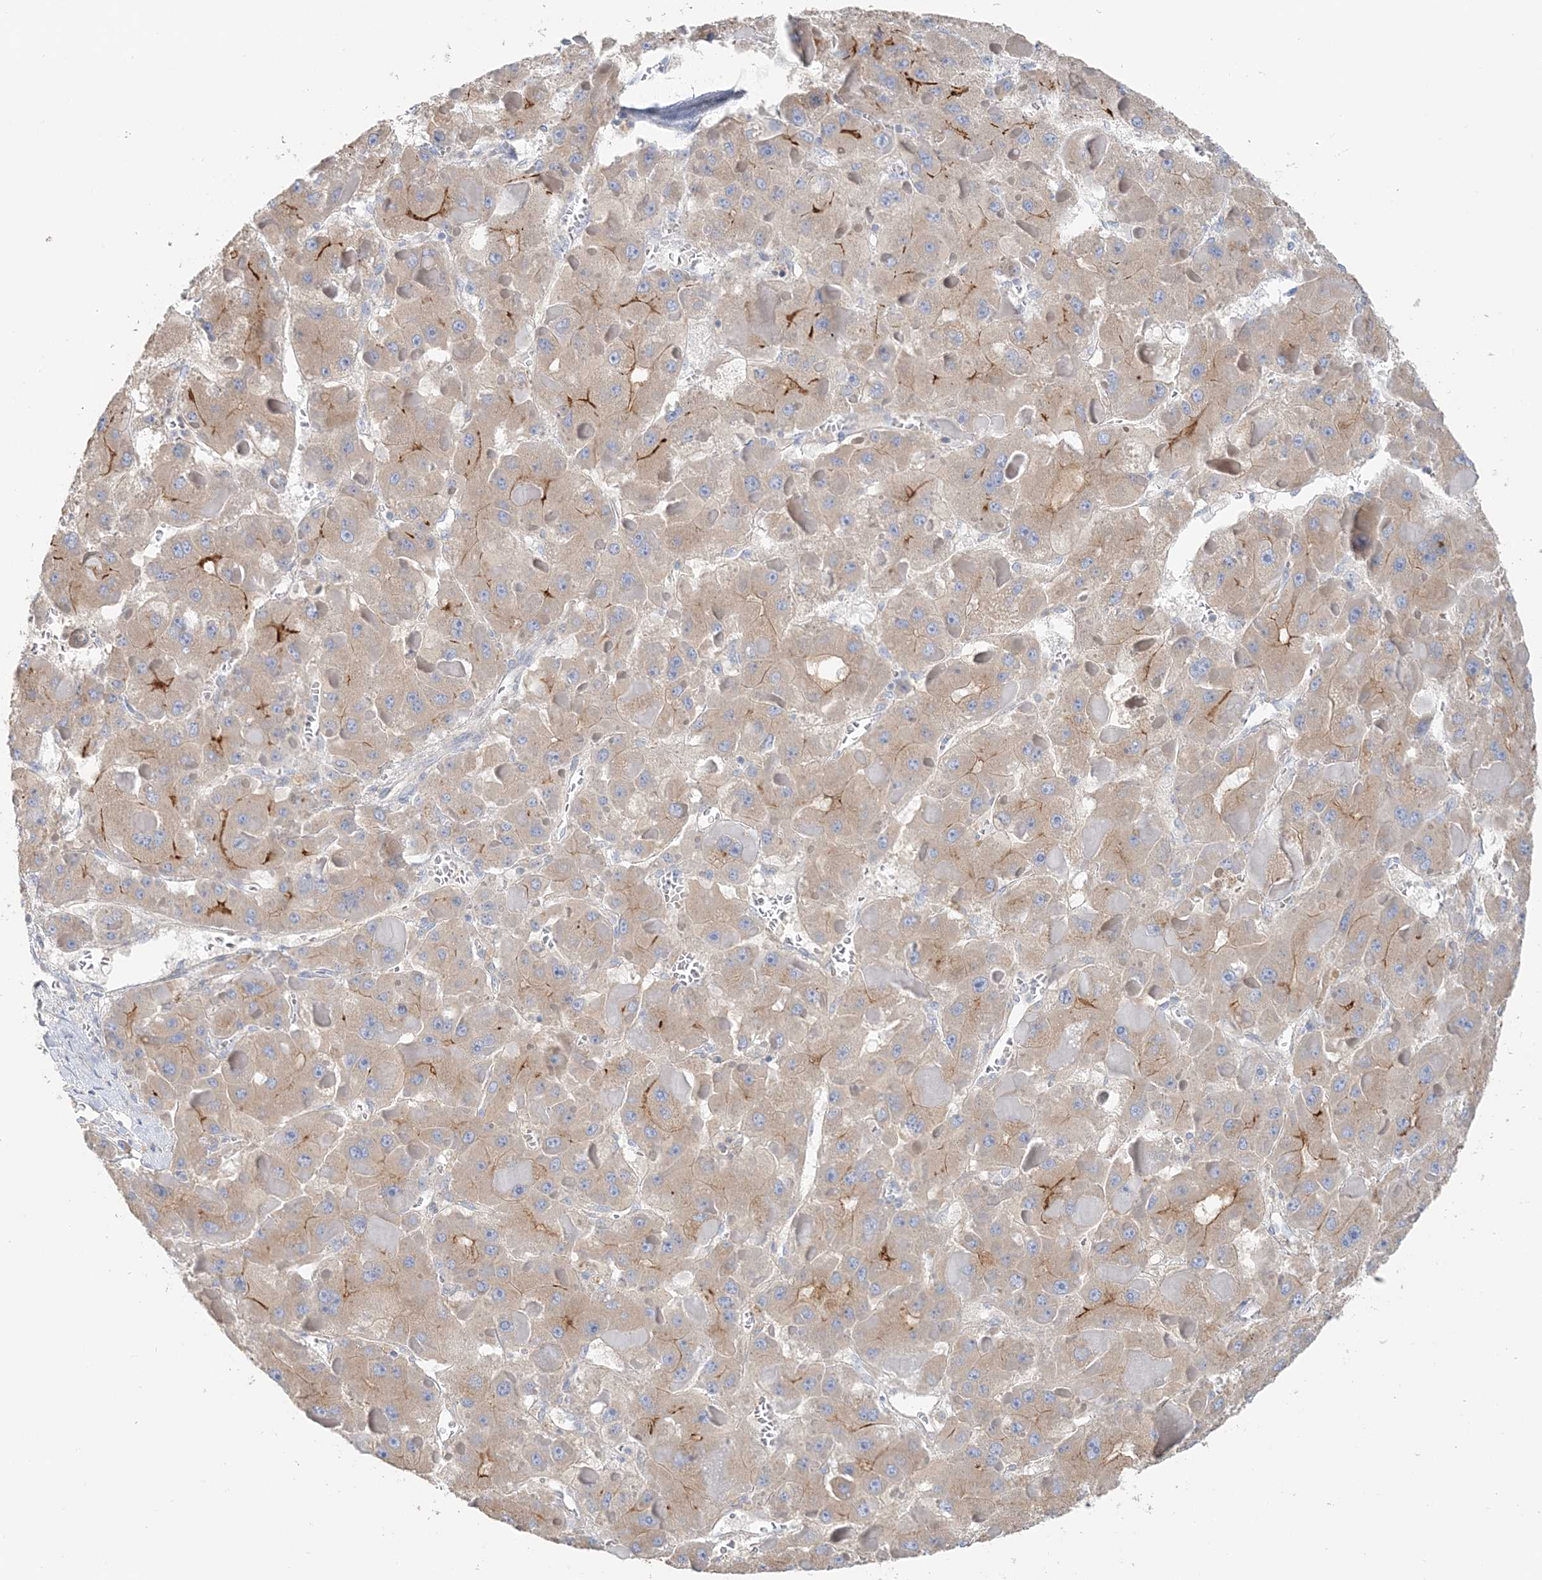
{"staining": {"intensity": "moderate", "quantity": "<25%", "location": "cytoplasmic/membranous"}, "tissue": "liver cancer", "cell_type": "Tumor cells", "image_type": "cancer", "snomed": [{"axis": "morphology", "description": "Carcinoma, Hepatocellular, NOS"}, {"axis": "topography", "description": "Liver"}], "caption": "Human hepatocellular carcinoma (liver) stained with a protein marker displays moderate staining in tumor cells.", "gene": "TBC1D5", "patient": {"sex": "female", "age": 73}}